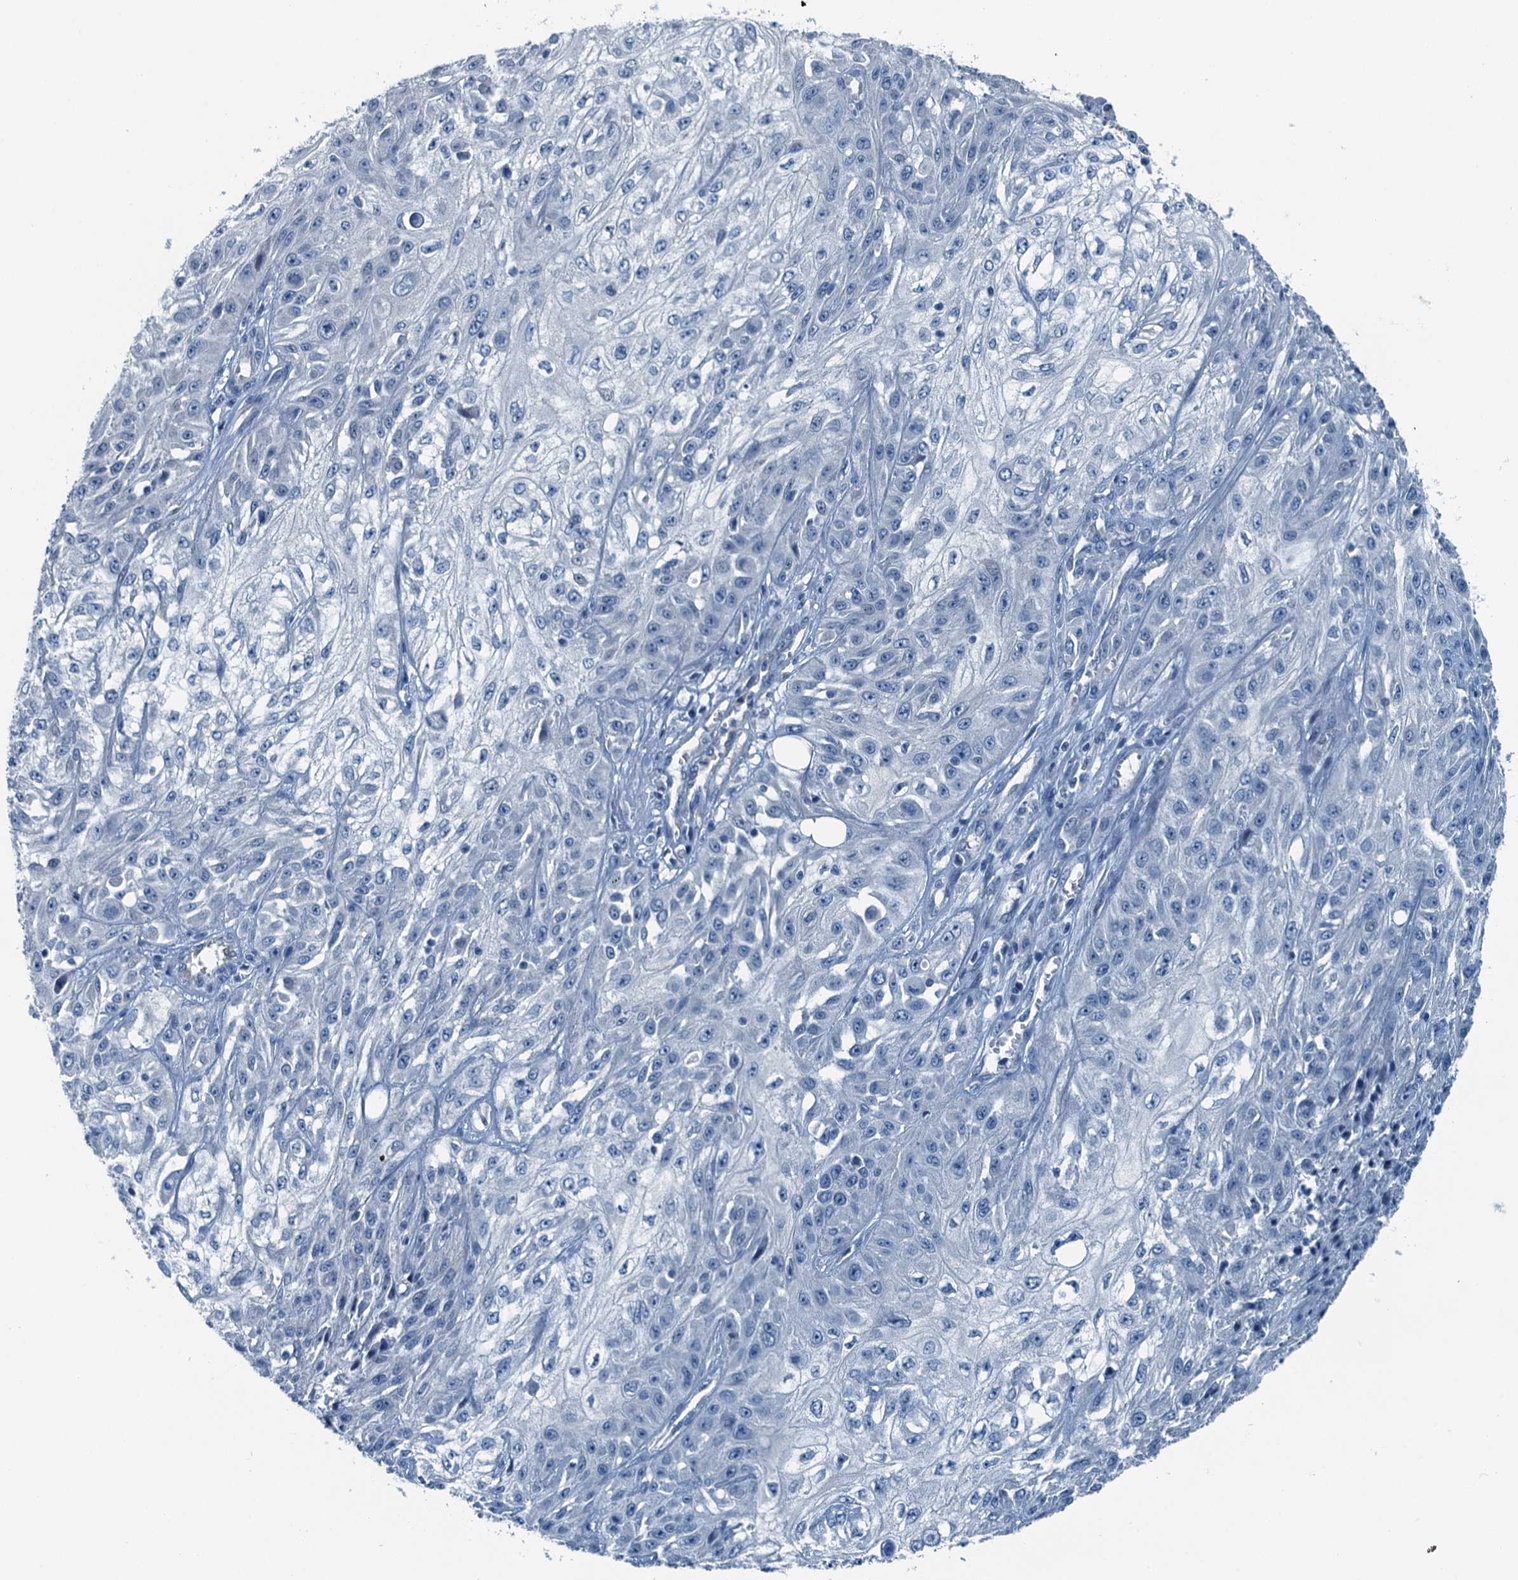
{"staining": {"intensity": "negative", "quantity": "none", "location": "none"}, "tissue": "skin cancer", "cell_type": "Tumor cells", "image_type": "cancer", "snomed": [{"axis": "morphology", "description": "Squamous cell carcinoma, NOS"}, {"axis": "morphology", "description": "Squamous cell carcinoma, metastatic, NOS"}, {"axis": "topography", "description": "Skin"}, {"axis": "topography", "description": "Lymph node"}], "caption": "Tumor cells show no significant protein staining in skin cancer (squamous cell carcinoma).", "gene": "GFOD2", "patient": {"sex": "male", "age": 75}}